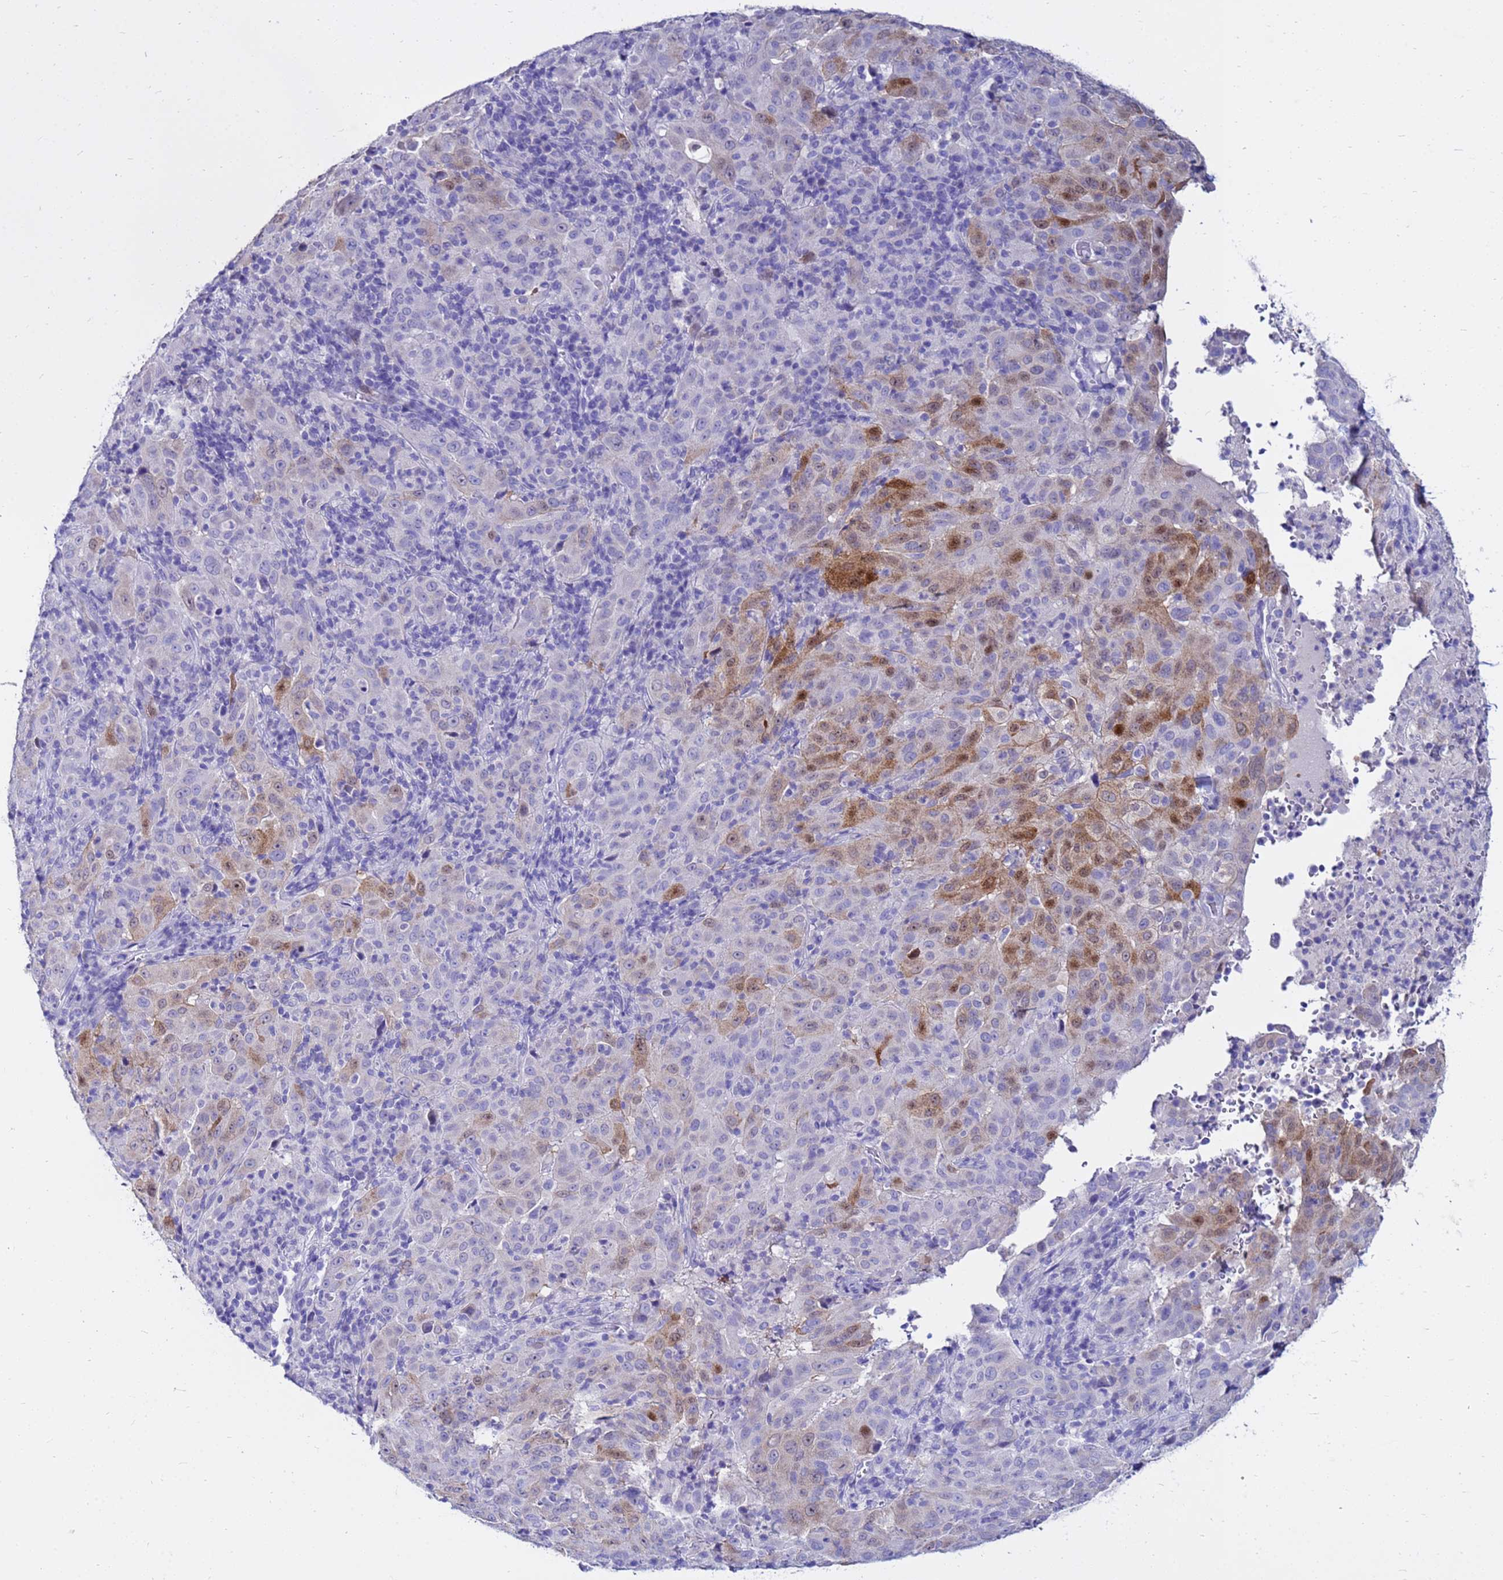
{"staining": {"intensity": "moderate", "quantity": "<25%", "location": "cytoplasmic/membranous,nuclear"}, "tissue": "pancreatic cancer", "cell_type": "Tumor cells", "image_type": "cancer", "snomed": [{"axis": "morphology", "description": "Adenocarcinoma, NOS"}, {"axis": "topography", "description": "Pancreas"}], "caption": "Immunohistochemistry (DAB) staining of pancreatic cancer (adenocarcinoma) shows moderate cytoplasmic/membranous and nuclear protein staining in about <25% of tumor cells.", "gene": "PPP1R14C", "patient": {"sex": "male", "age": 63}}